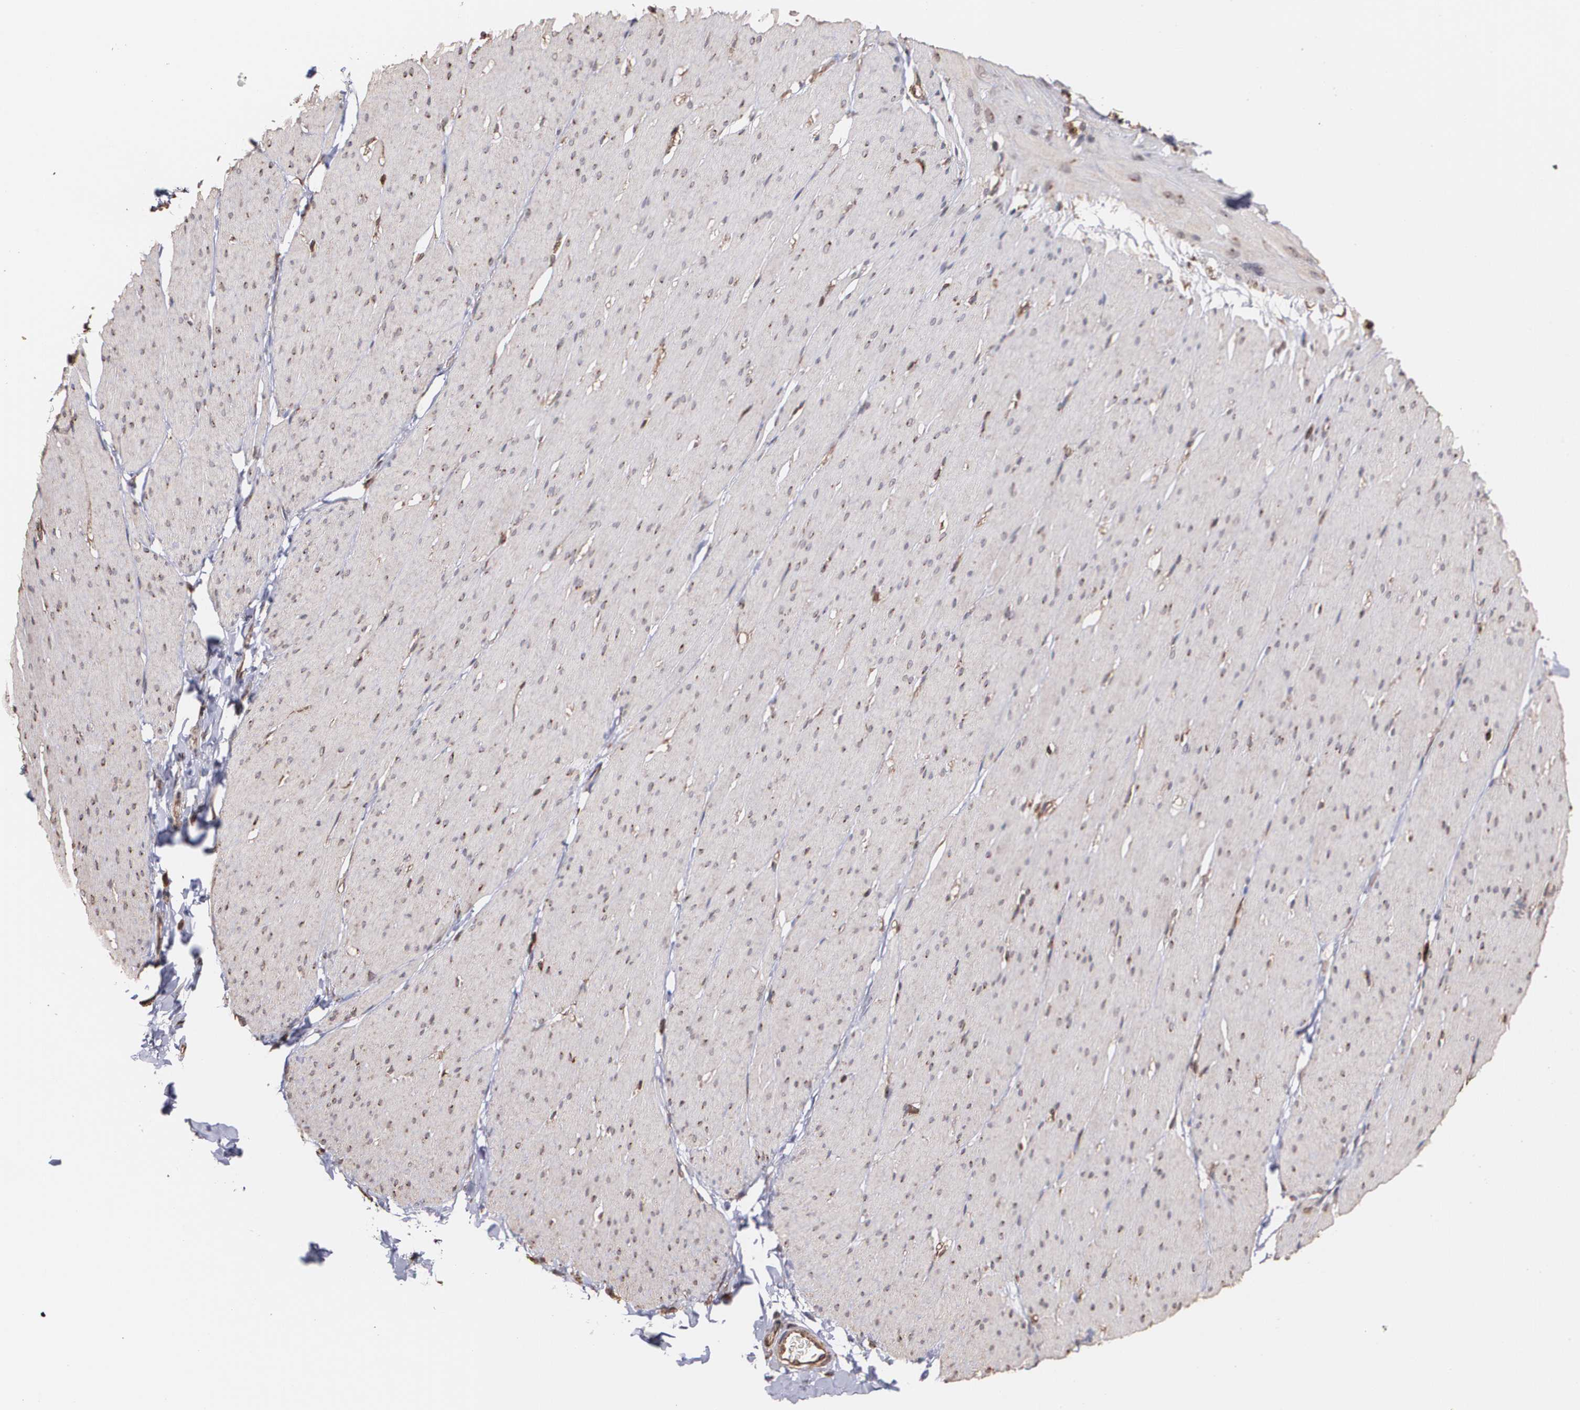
{"staining": {"intensity": "weak", "quantity": "25%-75%", "location": "cytoplasmic/membranous"}, "tissue": "smooth muscle", "cell_type": "Smooth muscle cells", "image_type": "normal", "snomed": [{"axis": "morphology", "description": "Normal tissue, NOS"}, {"axis": "topography", "description": "Smooth muscle"}, {"axis": "topography", "description": "Colon"}], "caption": "Weak cytoplasmic/membranous expression is present in approximately 25%-75% of smooth muscle cells in benign smooth muscle.", "gene": "TRIP11", "patient": {"sex": "male", "age": 67}}